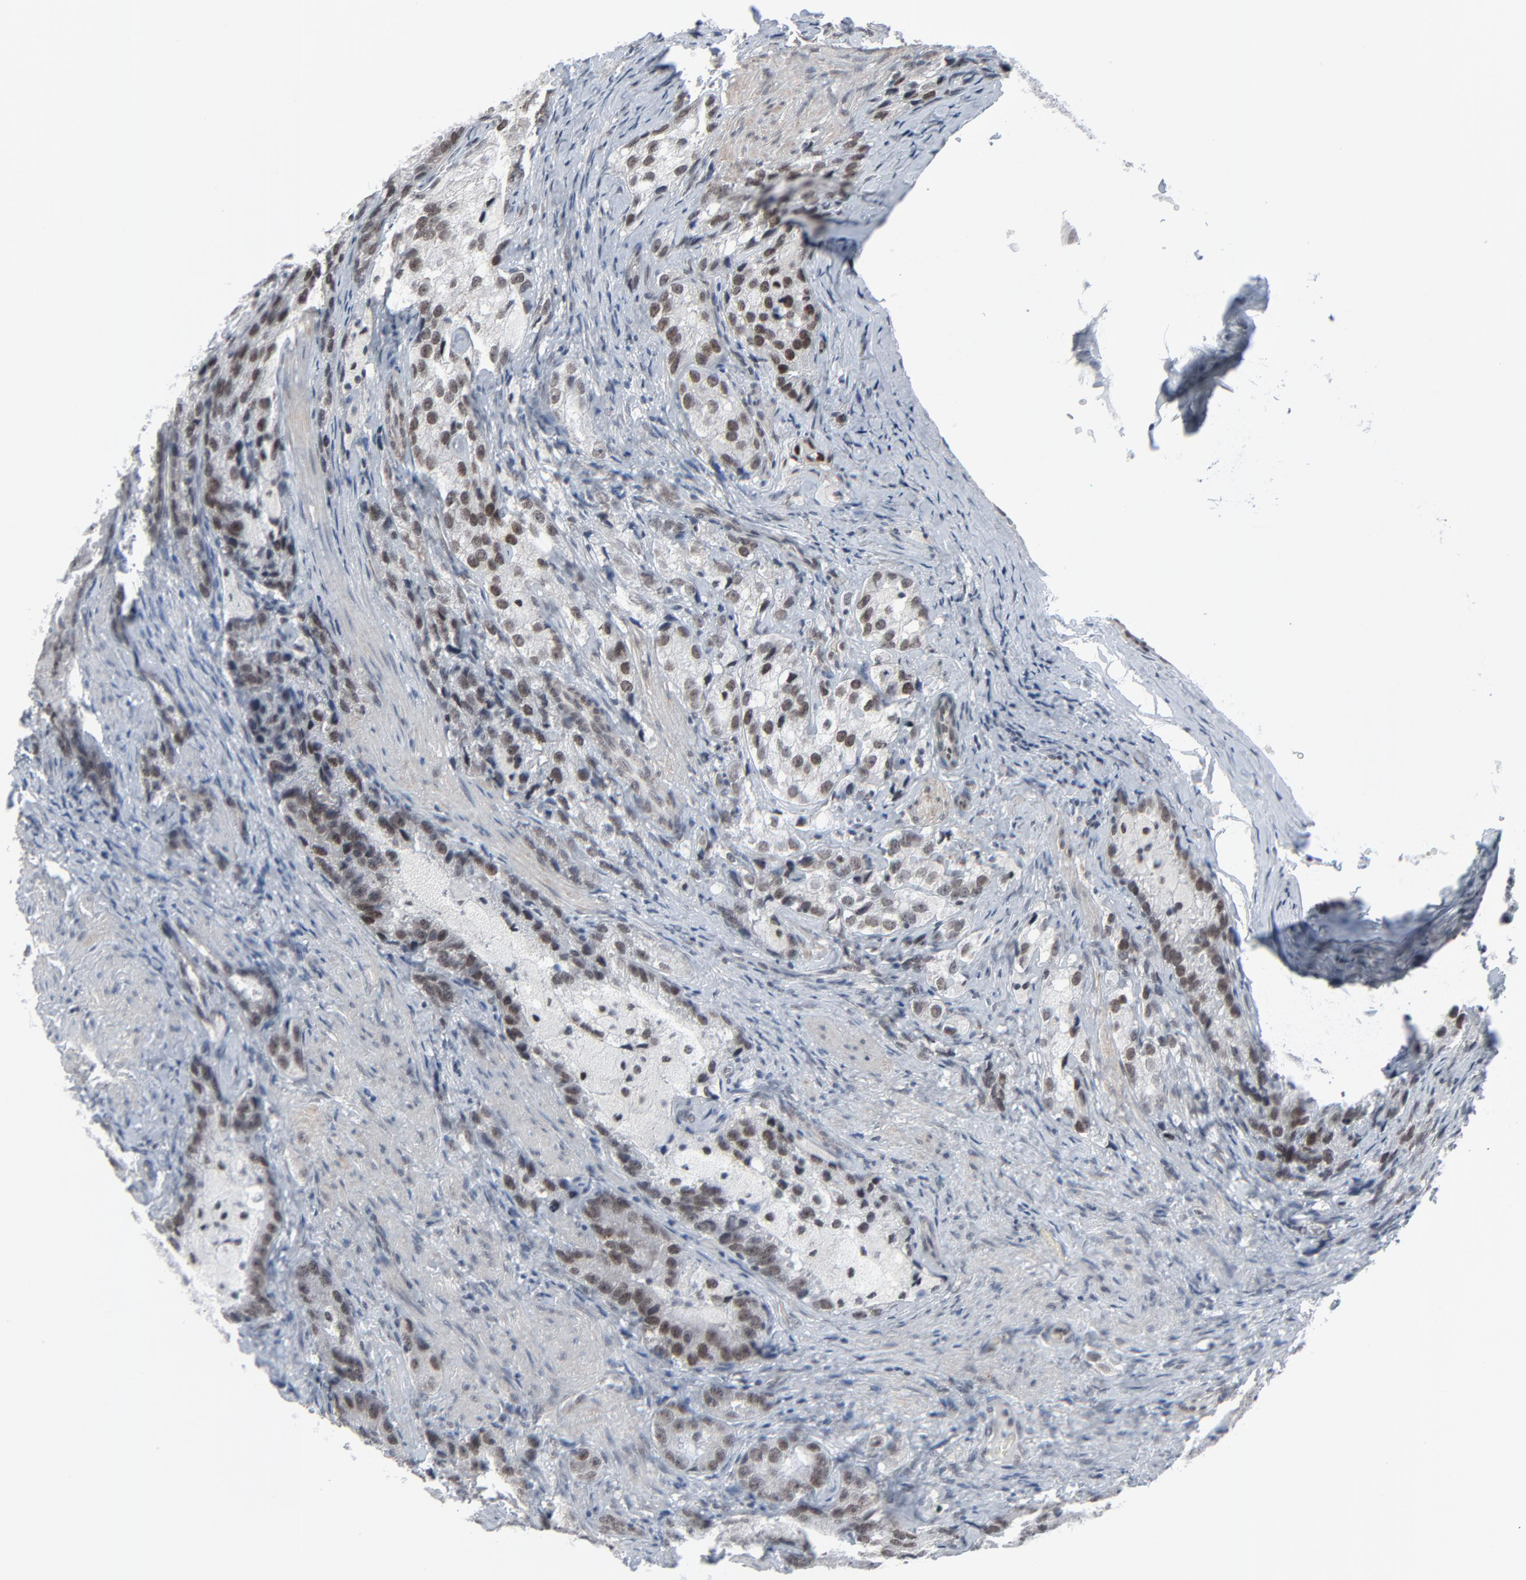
{"staining": {"intensity": "moderate", "quantity": ">75%", "location": "nuclear"}, "tissue": "prostate cancer", "cell_type": "Tumor cells", "image_type": "cancer", "snomed": [{"axis": "morphology", "description": "Adenocarcinoma, High grade"}, {"axis": "topography", "description": "Prostate"}], "caption": "This is an image of IHC staining of prostate cancer, which shows moderate positivity in the nuclear of tumor cells.", "gene": "FBXO28", "patient": {"sex": "male", "age": 63}}